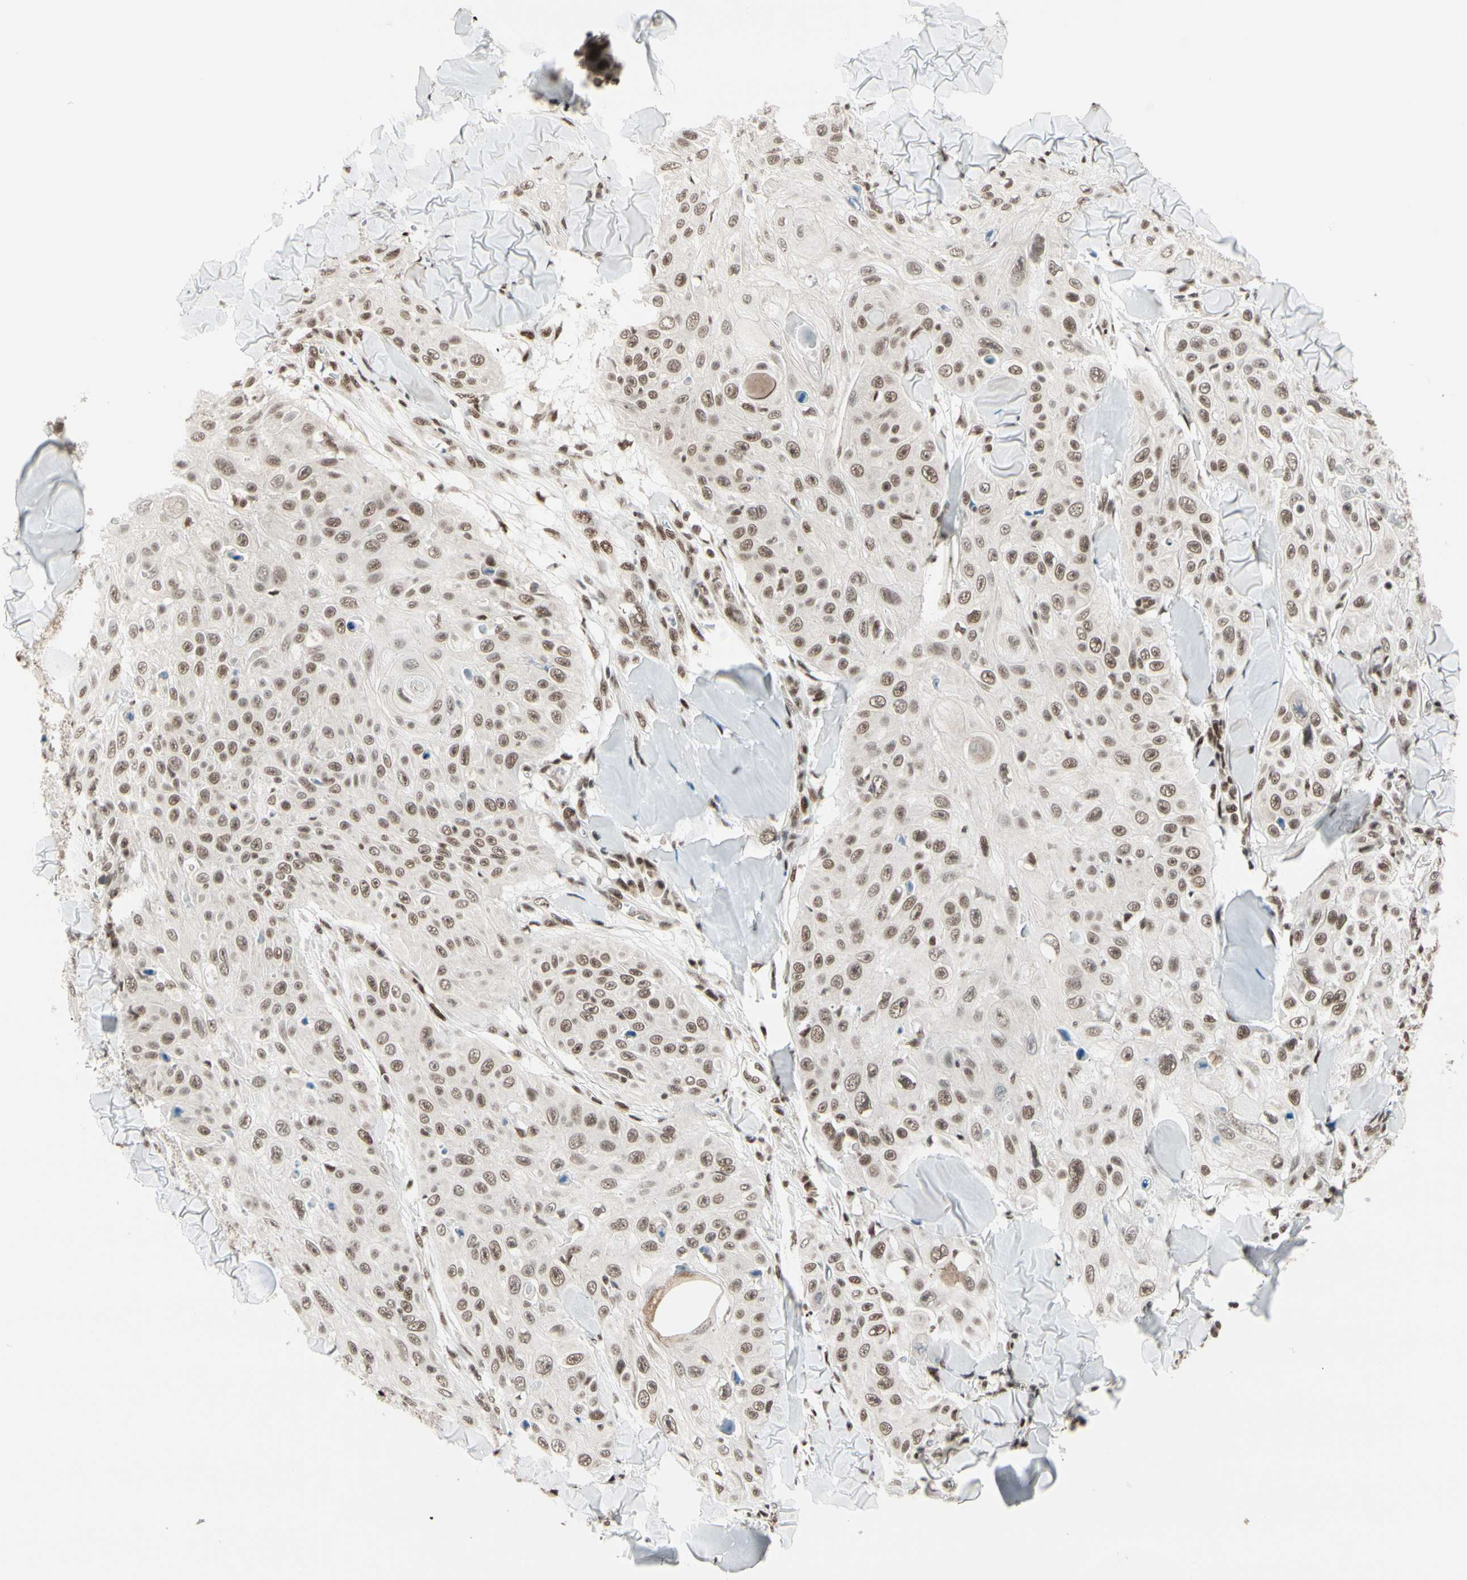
{"staining": {"intensity": "moderate", "quantity": ">75%", "location": "nuclear"}, "tissue": "skin cancer", "cell_type": "Tumor cells", "image_type": "cancer", "snomed": [{"axis": "morphology", "description": "Squamous cell carcinoma, NOS"}, {"axis": "topography", "description": "Skin"}], "caption": "This photomicrograph reveals immunohistochemistry staining of skin cancer, with medium moderate nuclear staining in approximately >75% of tumor cells.", "gene": "CHAMP1", "patient": {"sex": "male", "age": 86}}